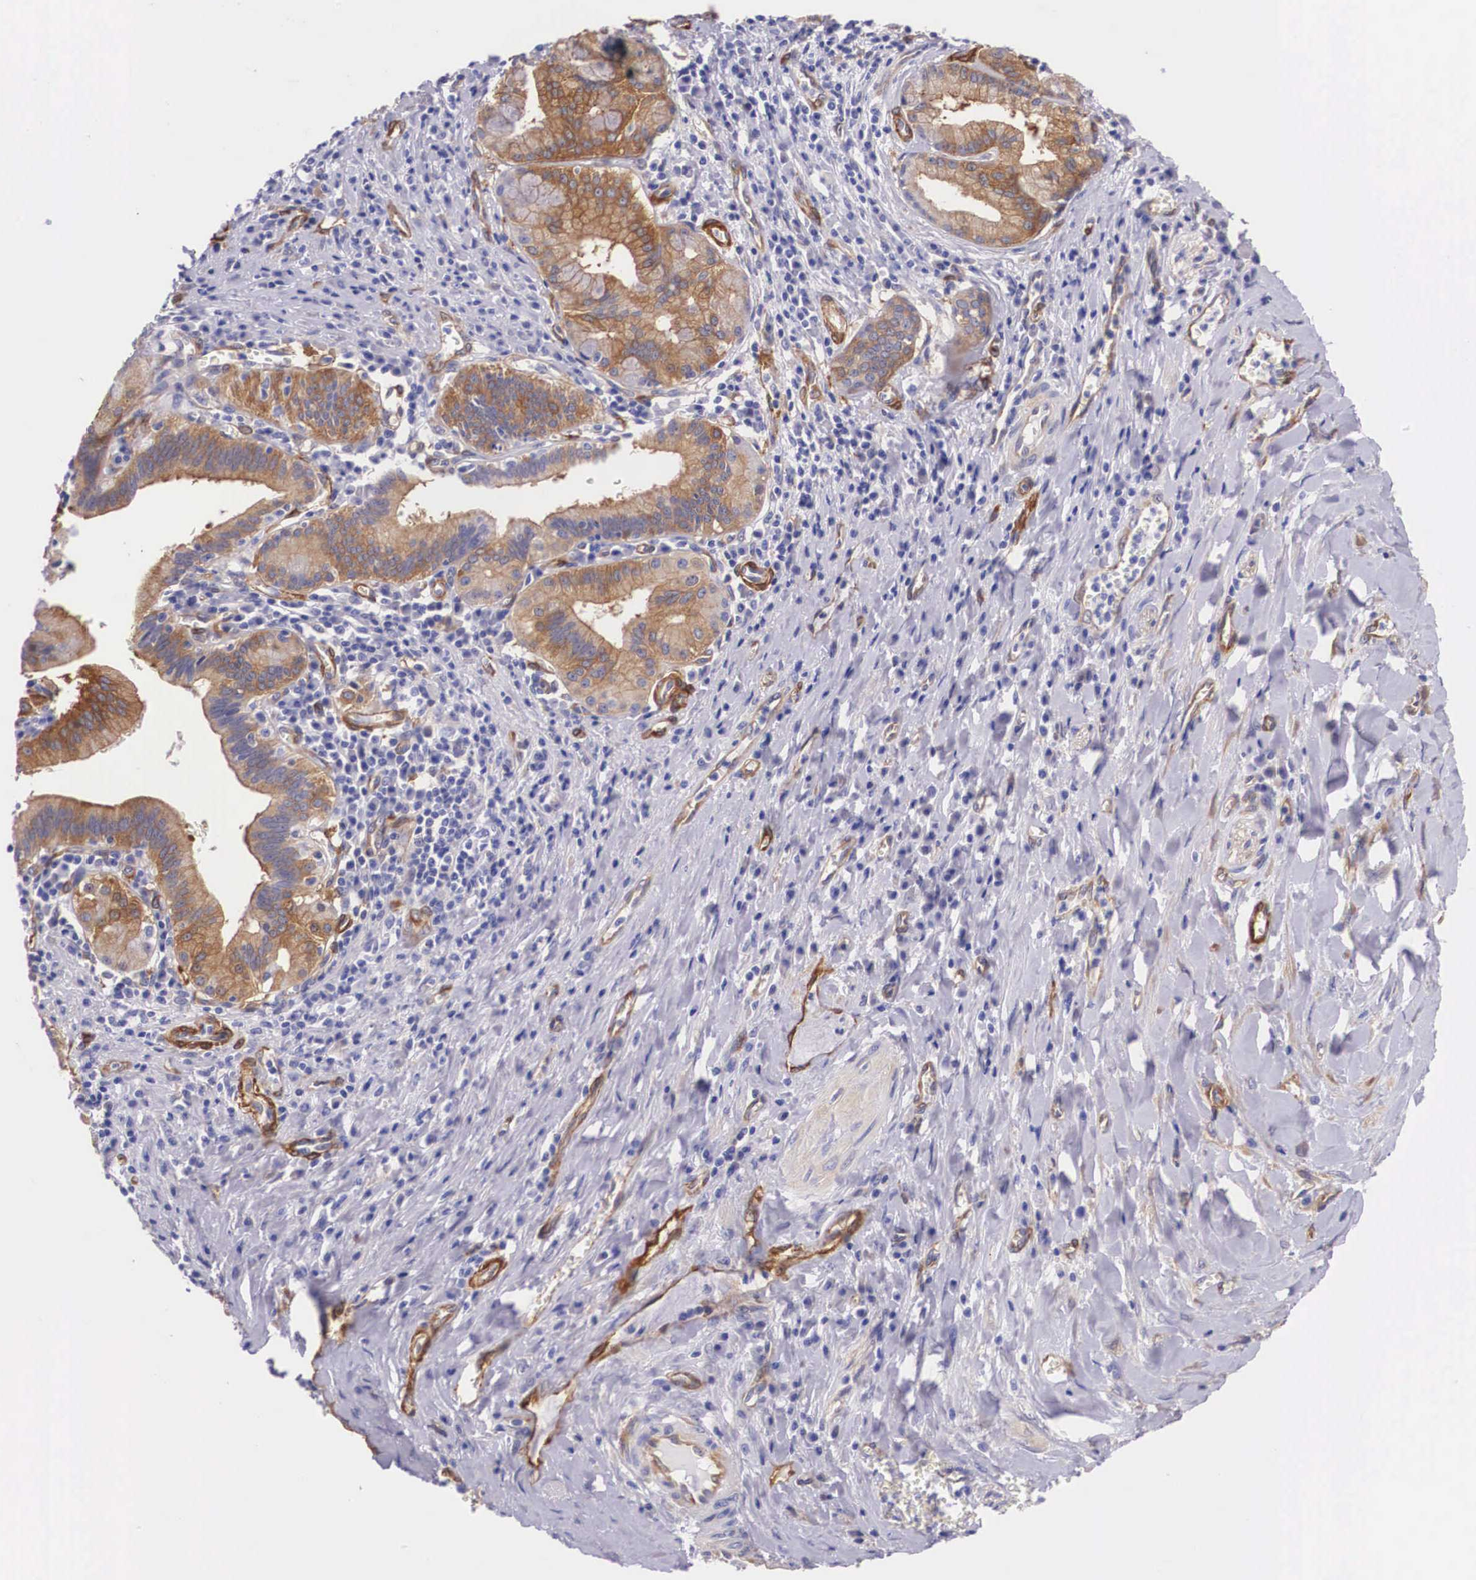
{"staining": {"intensity": "strong", "quantity": ">75%", "location": "cytoplasmic/membranous"}, "tissue": "pancreatic cancer", "cell_type": "Tumor cells", "image_type": "cancer", "snomed": [{"axis": "morphology", "description": "Adenocarcinoma, NOS"}, {"axis": "topography", "description": "Pancreas"}], "caption": "High-power microscopy captured an IHC micrograph of adenocarcinoma (pancreatic), revealing strong cytoplasmic/membranous positivity in approximately >75% of tumor cells. Immunohistochemistry (ihc) stains the protein of interest in brown and the nuclei are stained blue.", "gene": "BCAR1", "patient": {"sex": "male", "age": 69}}